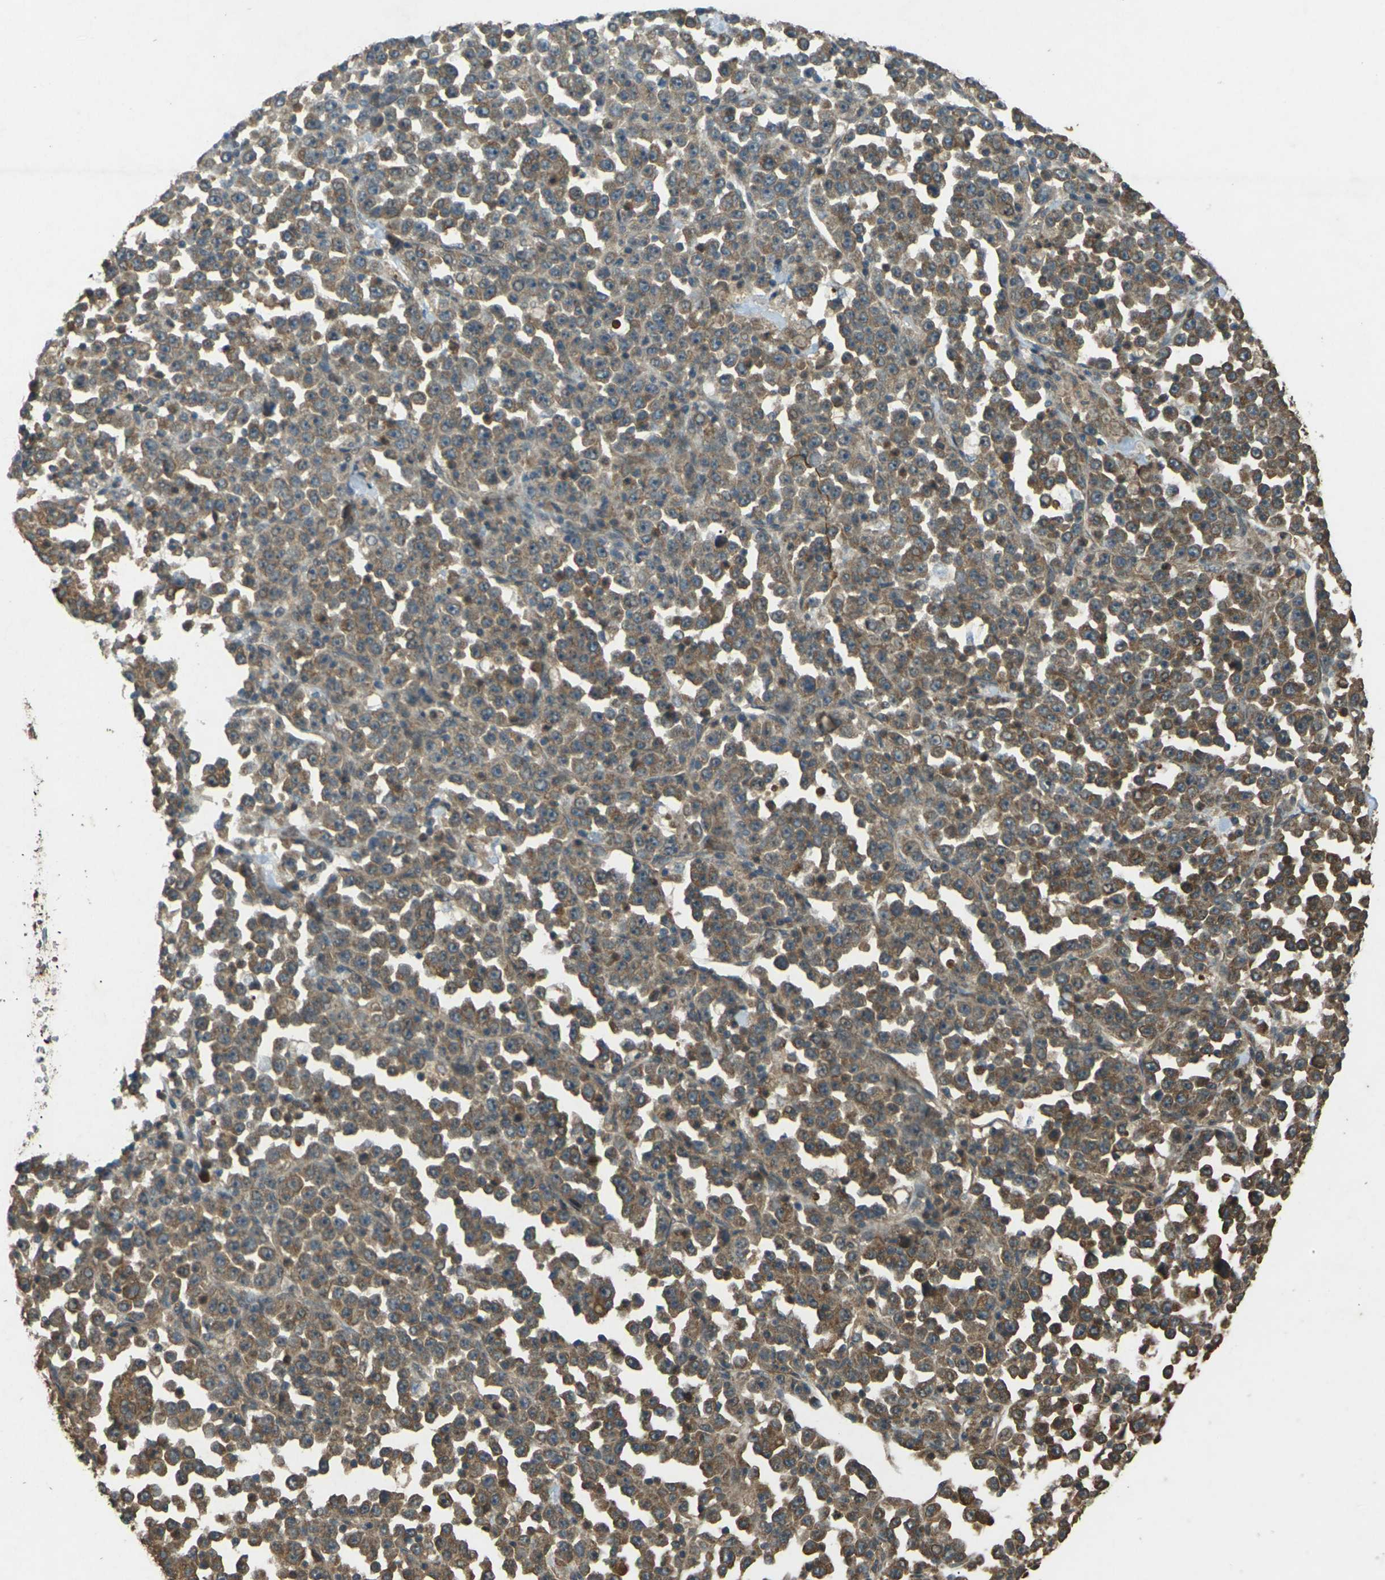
{"staining": {"intensity": "moderate", "quantity": ">75%", "location": "cytoplasmic/membranous"}, "tissue": "stomach cancer", "cell_type": "Tumor cells", "image_type": "cancer", "snomed": [{"axis": "morphology", "description": "Normal tissue, NOS"}, {"axis": "morphology", "description": "Adenocarcinoma, NOS"}, {"axis": "topography", "description": "Stomach, upper"}, {"axis": "topography", "description": "Stomach"}], "caption": "Brown immunohistochemical staining in stomach adenocarcinoma demonstrates moderate cytoplasmic/membranous expression in approximately >75% of tumor cells.", "gene": "TAP1", "patient": {"sex": "male", "age": 59}}